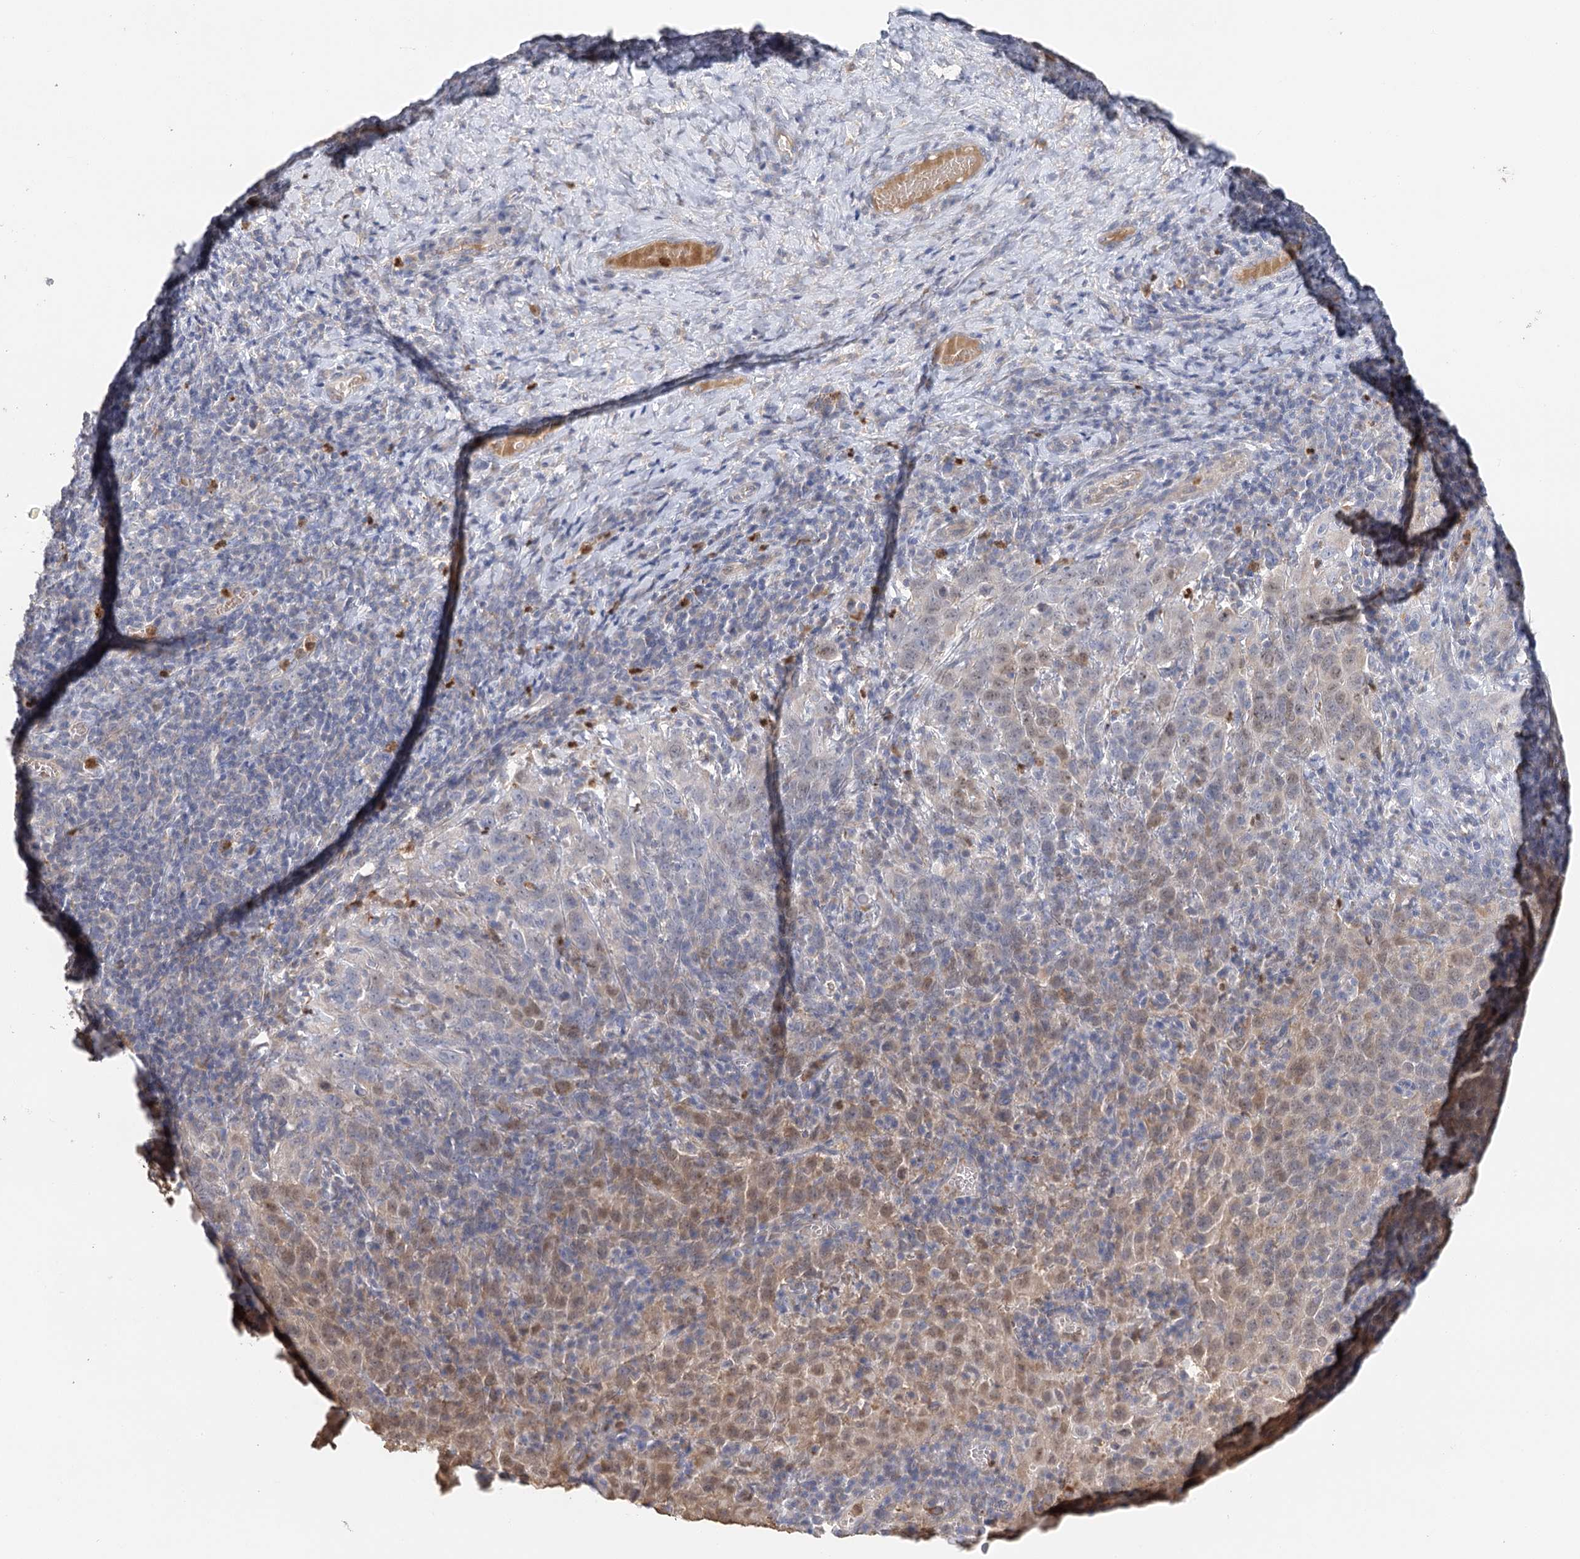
{"staining": {"intensity": "weak", "quantity": ">75%", "location": "cytoplasmic/membranous"}, "tissue": "cervical cancer", "cell_type": "Tumor cells", "image_type": "cancer", "snomed": [{"axis": "morphology", "description": "Squamous cell carcinoma, NOS"}, {"axis": "topography", "description": "Cervix"}], "caption": "The image displays immunohistochemical staining of cervical cancer (squamous cell carcinoma). There is weak cytoplasmic/membranous staining is appreciated in approximately >75% of tumor cells. (IHC, brightfield microscopy, high magnification).", "gene": "EPB41L5", "patient": {"sex": "female", "age": 46}}